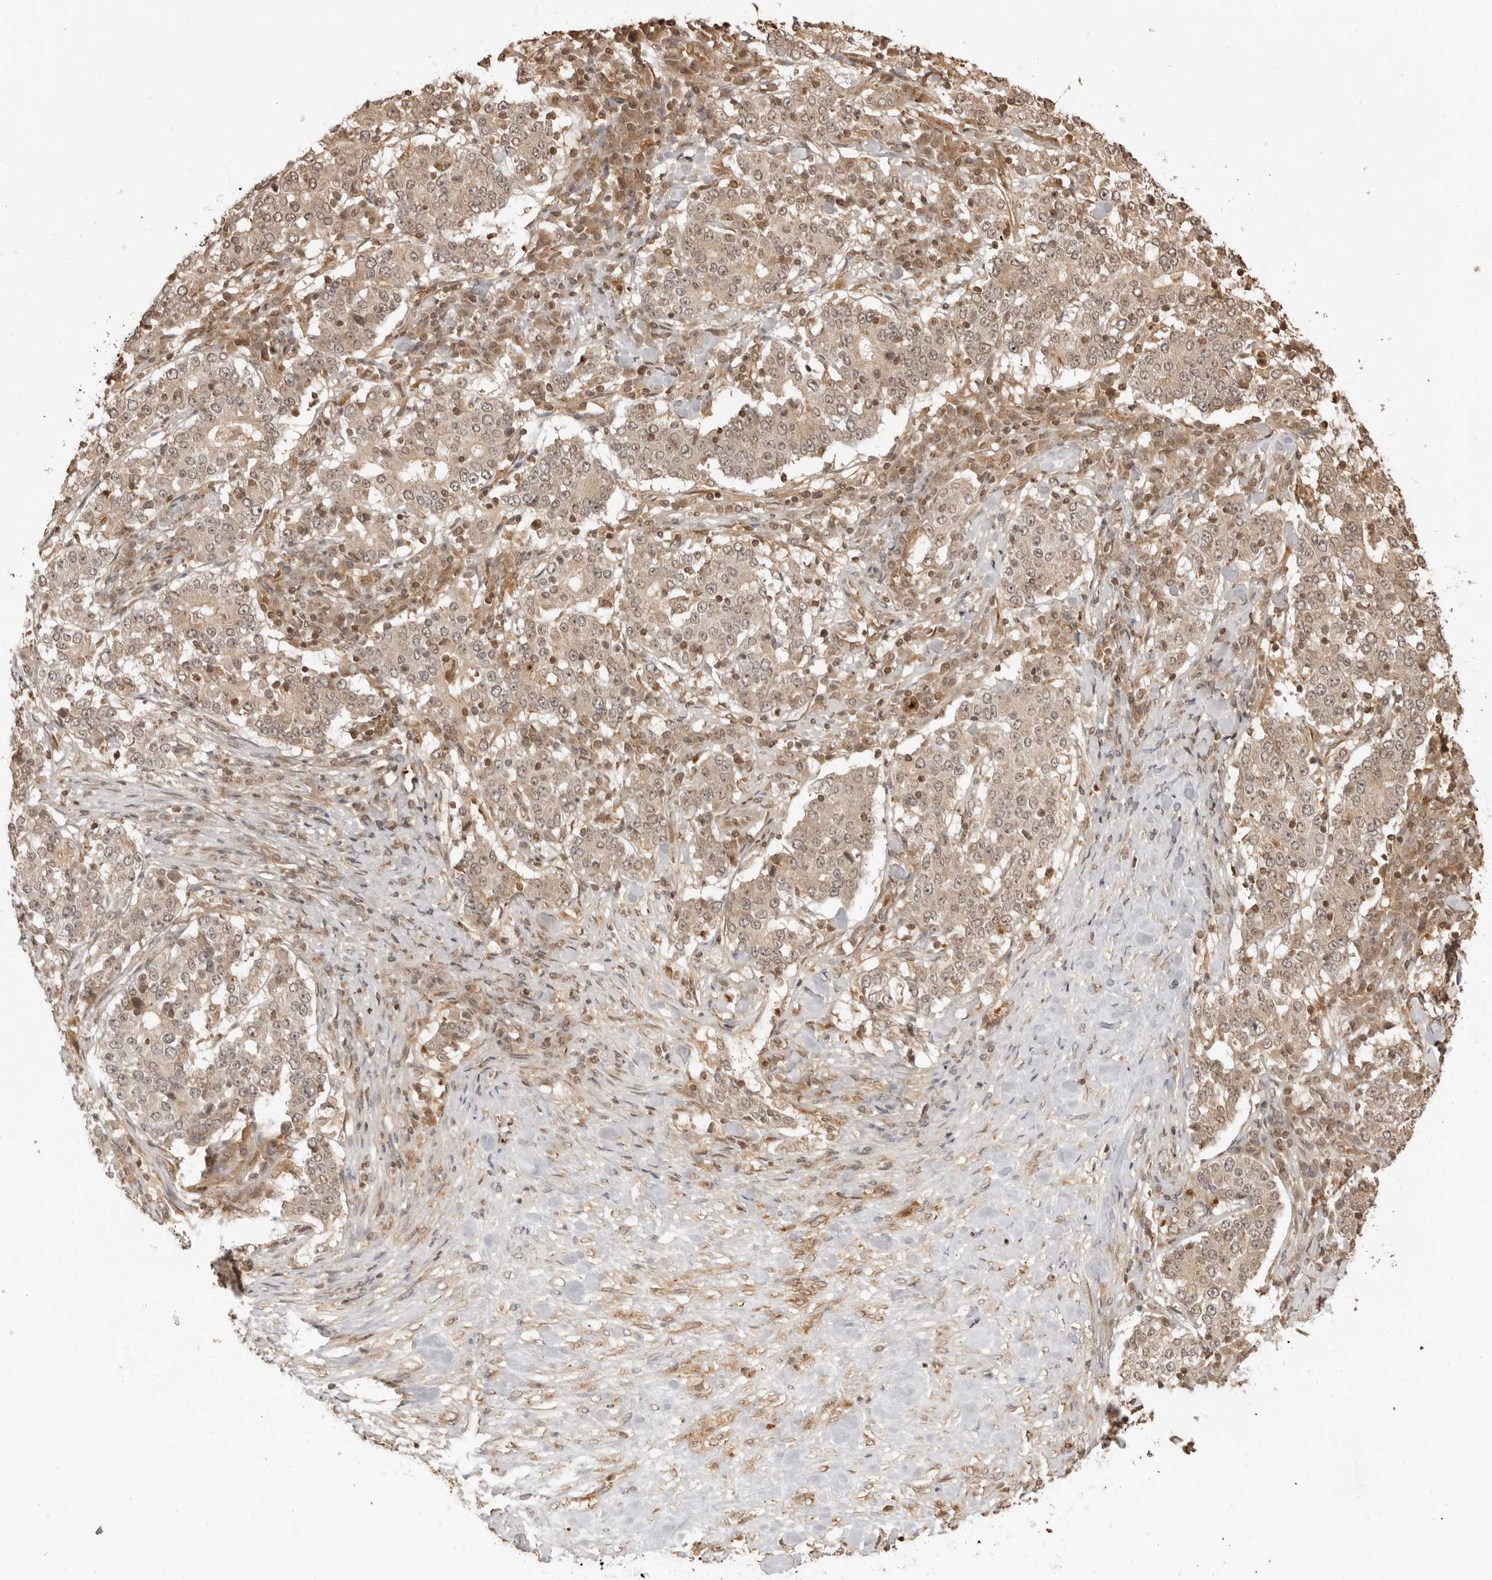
{"staining": {"intensity": "weak", "quantity": ">75%", "location": "cytoplasmic/membranous,nuclear"}, "tissue": "stomach cancer", "cell_type": "Tumor cells", "image_type": "cancer", "snomed": [{"axis": "morphology", "description": "Adenocarcinoma, NOS"}, {"axis": "topography", "description": "Stomach"}], "caption": "DAB (3,3'-diaminobenzidine) immunohistochemical staining of human stomach cancer exhibits weak cytoplasmic/membranous and nuclear protein positivity in about >75% of tumor cells. Using DAB (brown) and hematoxylin (blue) stains, captured at high magnification using brightfield microscopy.", "gene": "IKBKE", "patient": {"sex": "male", "age": 59}}